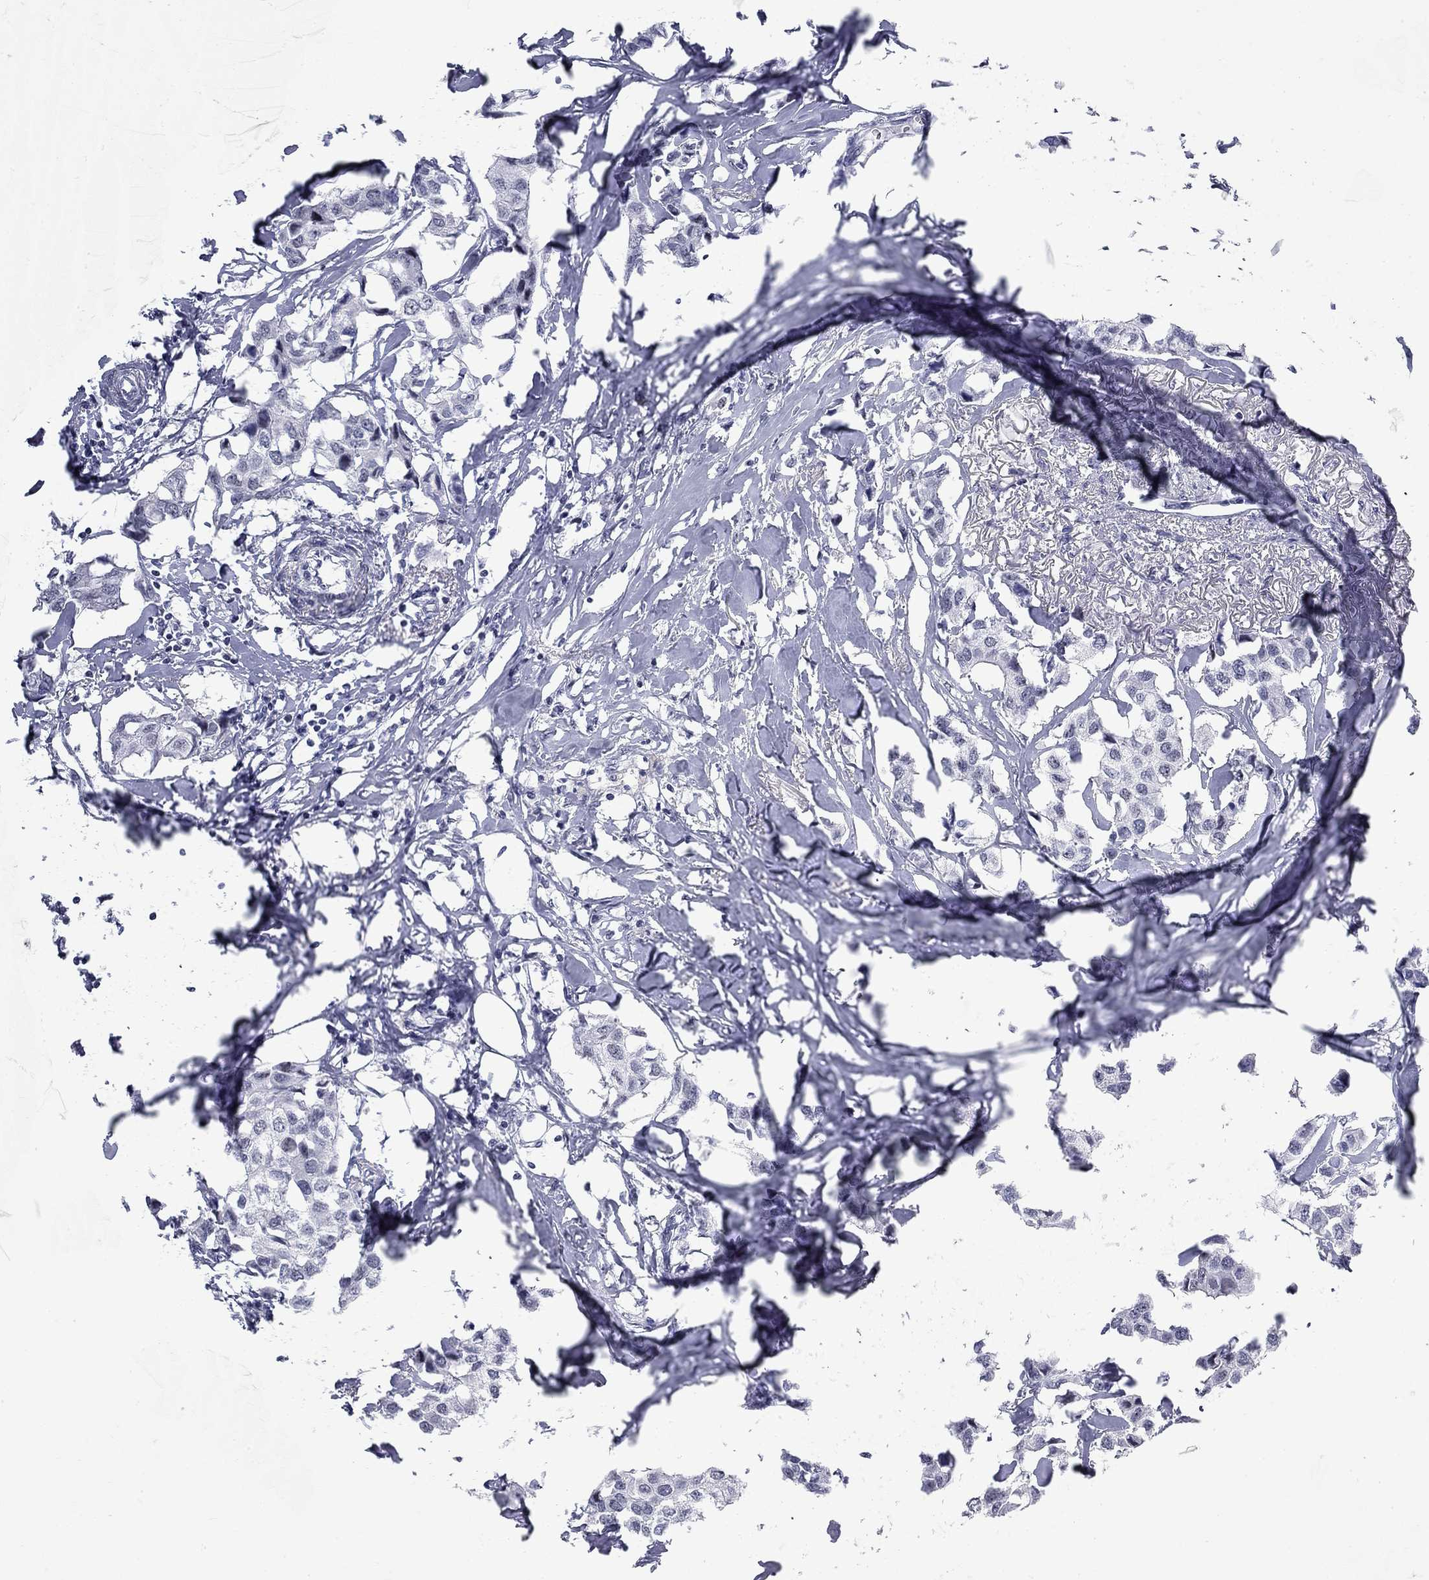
{"staining": {"intensity": "negative", "quantity": "none", "location": "none"}, "tissue": "breast cancer", "cell_type": "Tumor cells", "image_type": "cancer", "snomed": [{"axis": "morphology", "description": "Duct carcinoma"}, {"axis": "topography", "description": "Breast"}], "caption": "IHC photomicrograph of neoplastic tissue: infiltrating ductal carcinoma (breast) stained with DAB (3,3'-diaminobenzidine) displays no significant protein positivity in tumor cells. Brightfield microscopy of immunohistochemistry stained with DAB (brown) and hematoxylin (blue), captured at high magnification.", "gene": "ASF1B", "patient": {"sex": "female", "age": 80}}